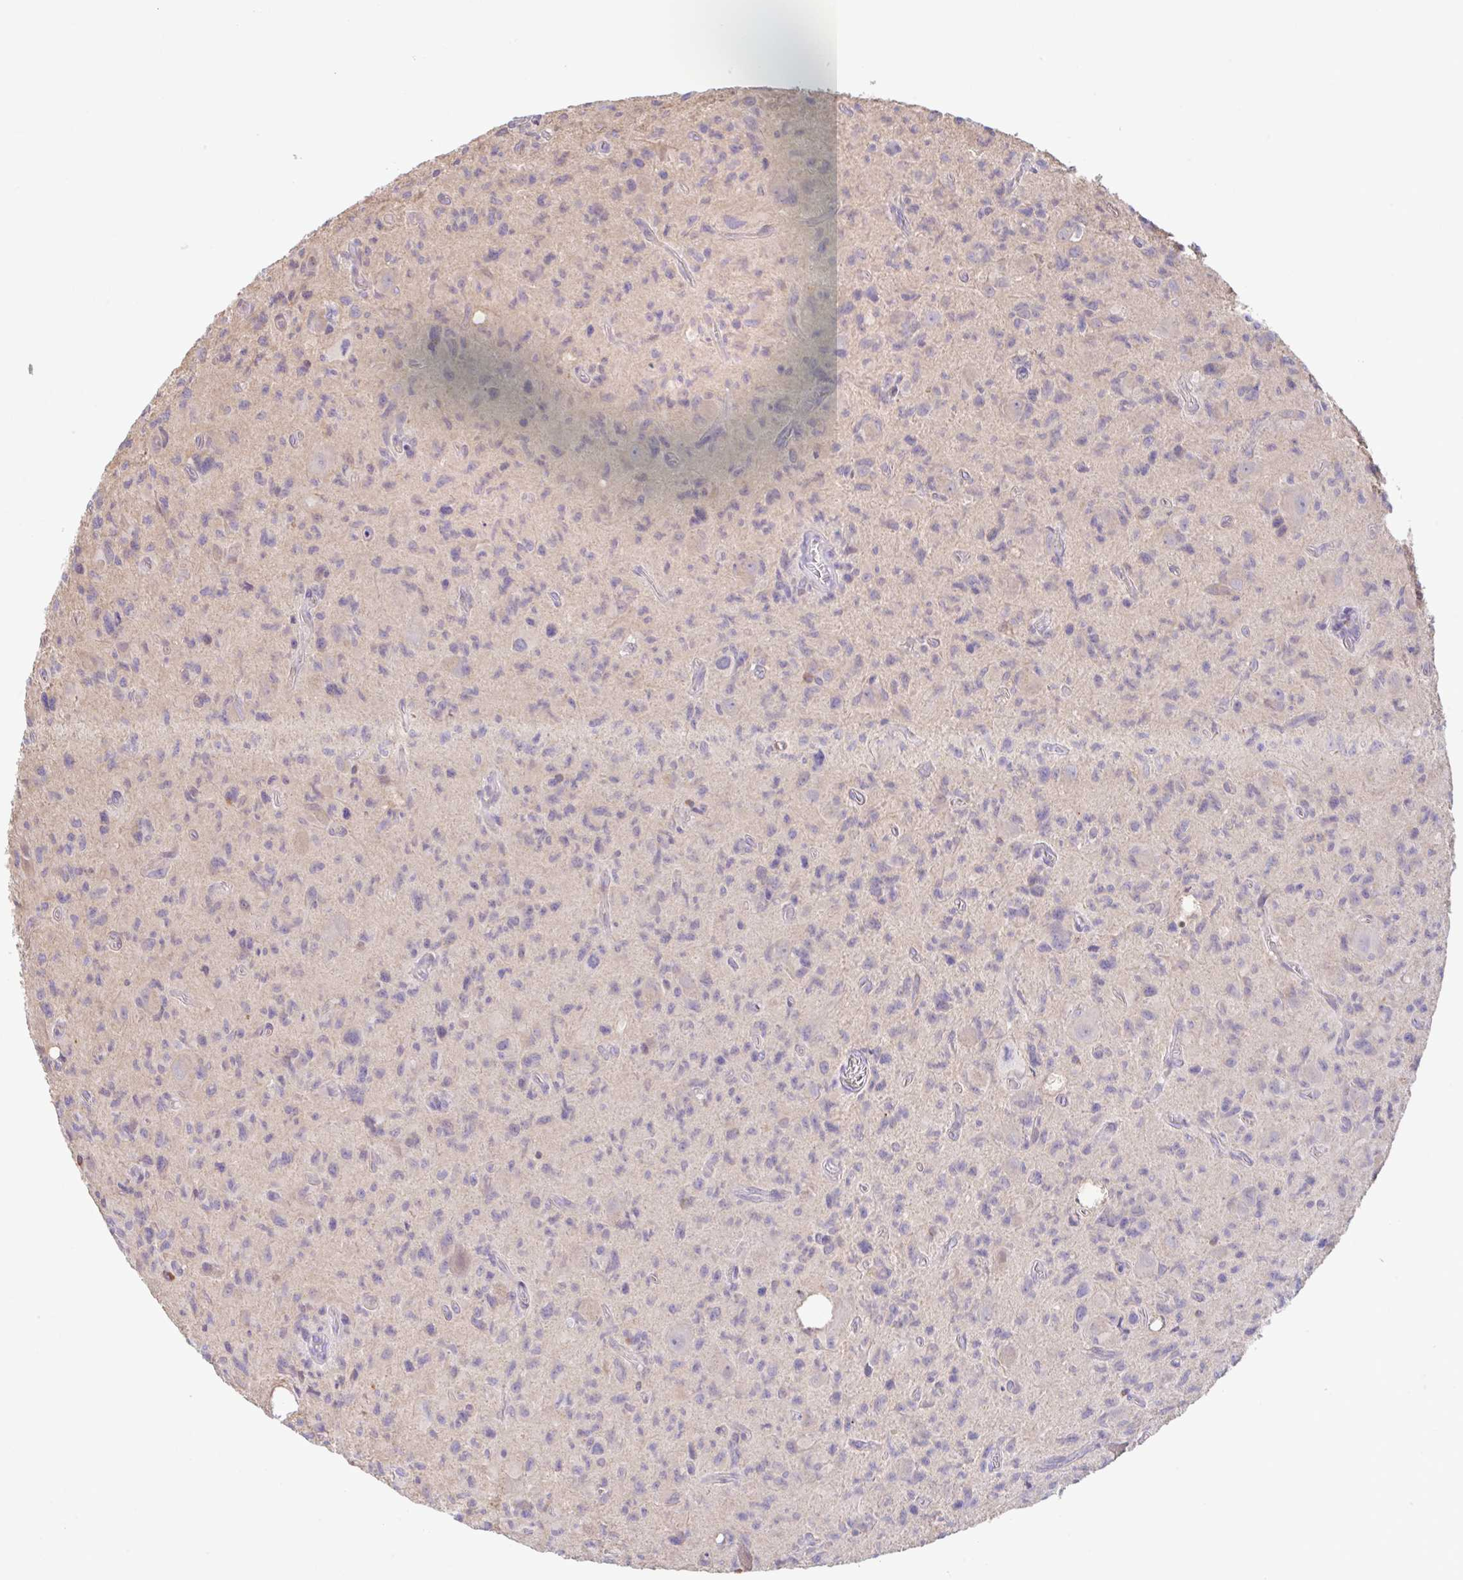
{"staining": {"intensity": "negative", "quantity": "none", "location": "none"}, "tissue": "glioma", "cell_type": "Tumor cells", "image_type": "cancer", "snomed": [{"axis": "morphology", "description": "Glioma, malignant, High grade"}, {"axis": "topography", "description": "Brain"}], "caption": "Immunohistochemistry (IHC) histopathology image of glioma stained for a protein (brown), which demonstrates no expression in tumor cells.", "gene": "PLCD4", "patient": {"sex": "male", "age": 76}}